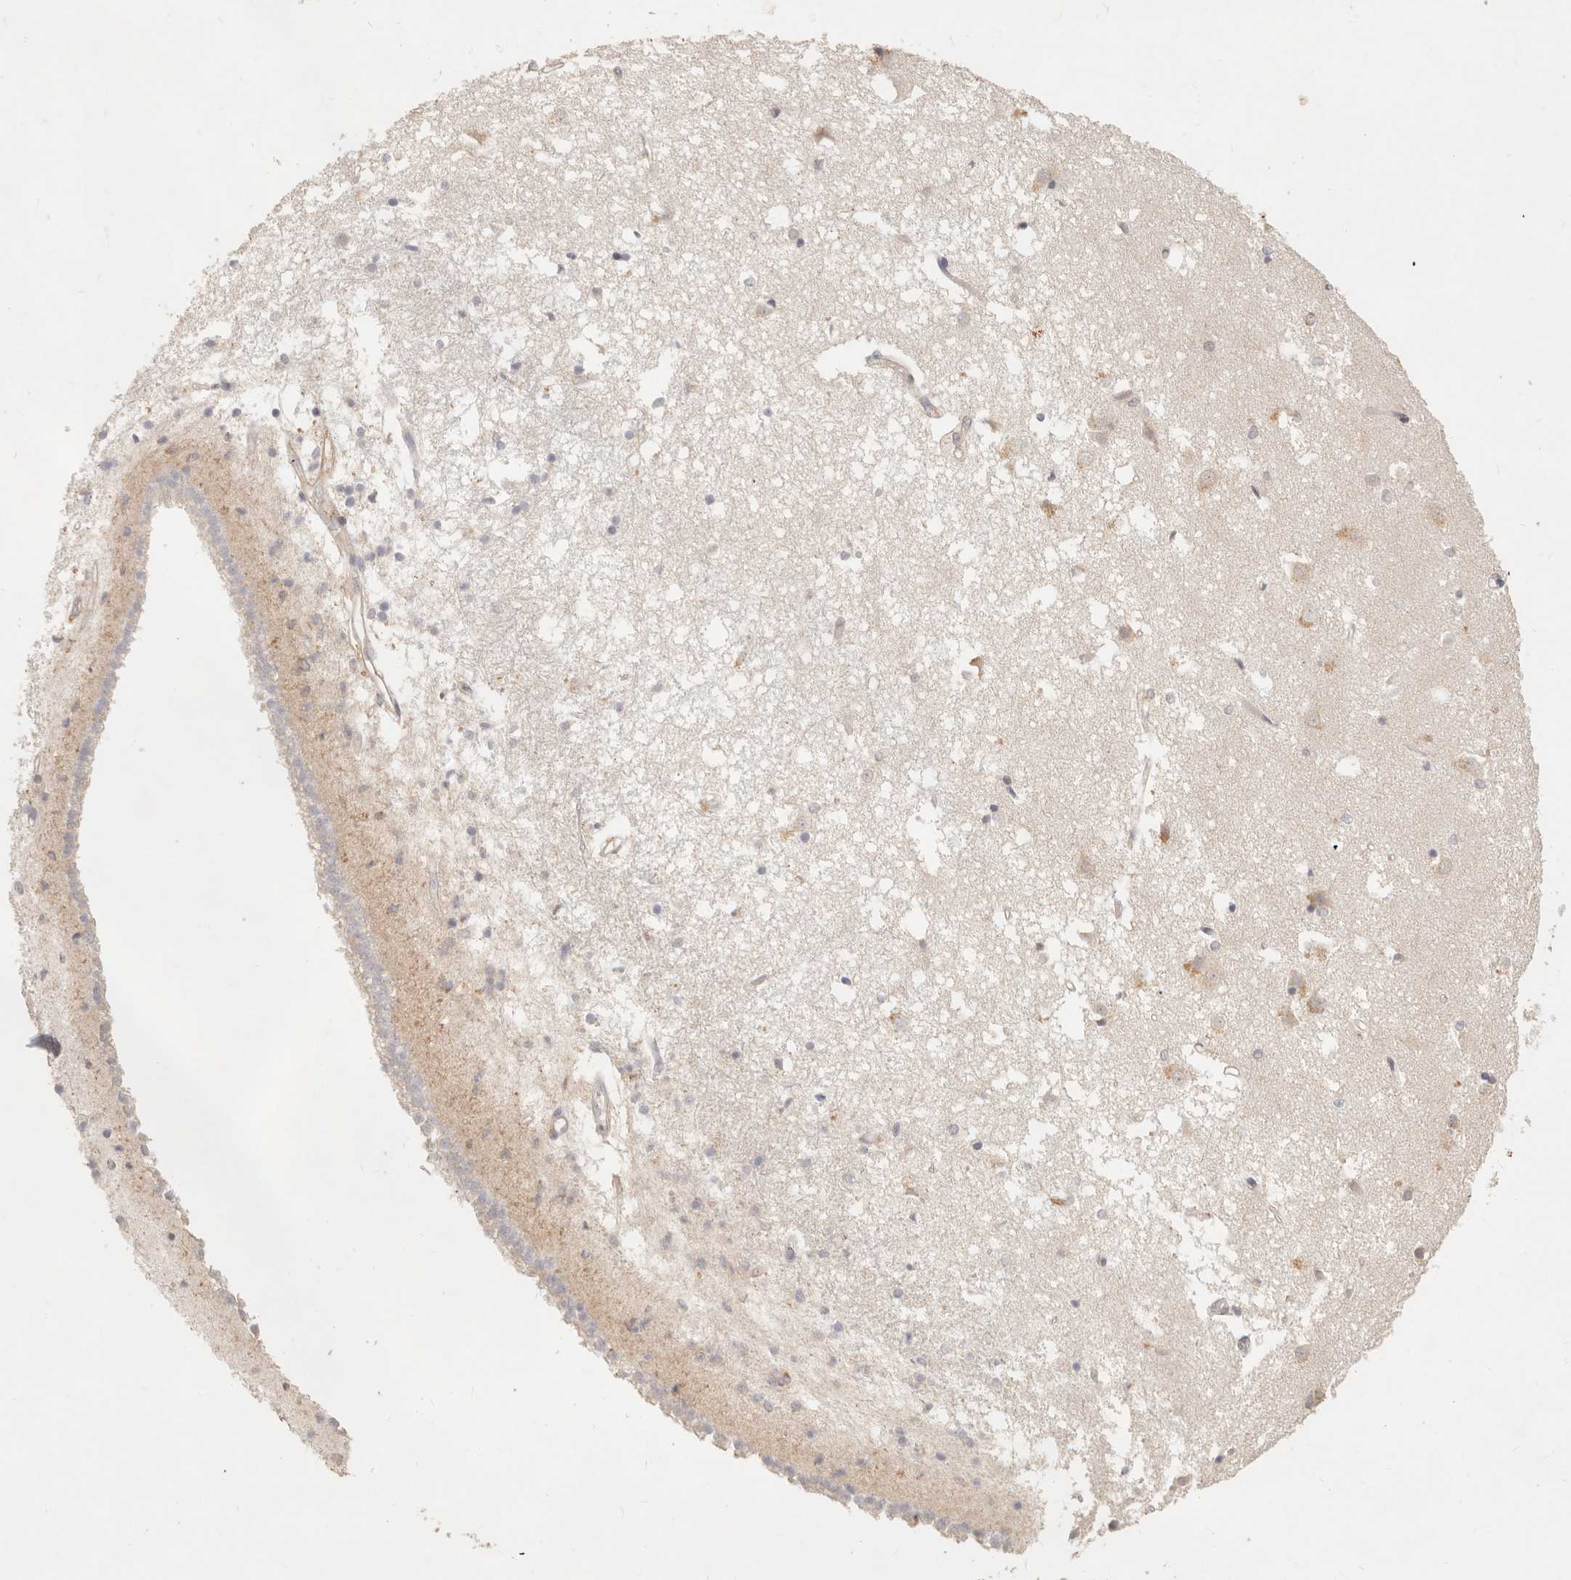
{"staining": {"intensity": "negative", "quantity": "none", "location": "none"}, "tissue": "caudate", "cell_type": "Glial cells", "image_type": "normal", "snomed": [{"axis": "morphology", "description": "Normal tissue, NOS"}, {"axis": "topography", "description": "Lateral ventricle wall"}], "caption": "Protein analysis of benign caudate reveals no significant staining in glial cells.", "gene": "NECAP2", "patient": {"sex": "male", "age": 45}}